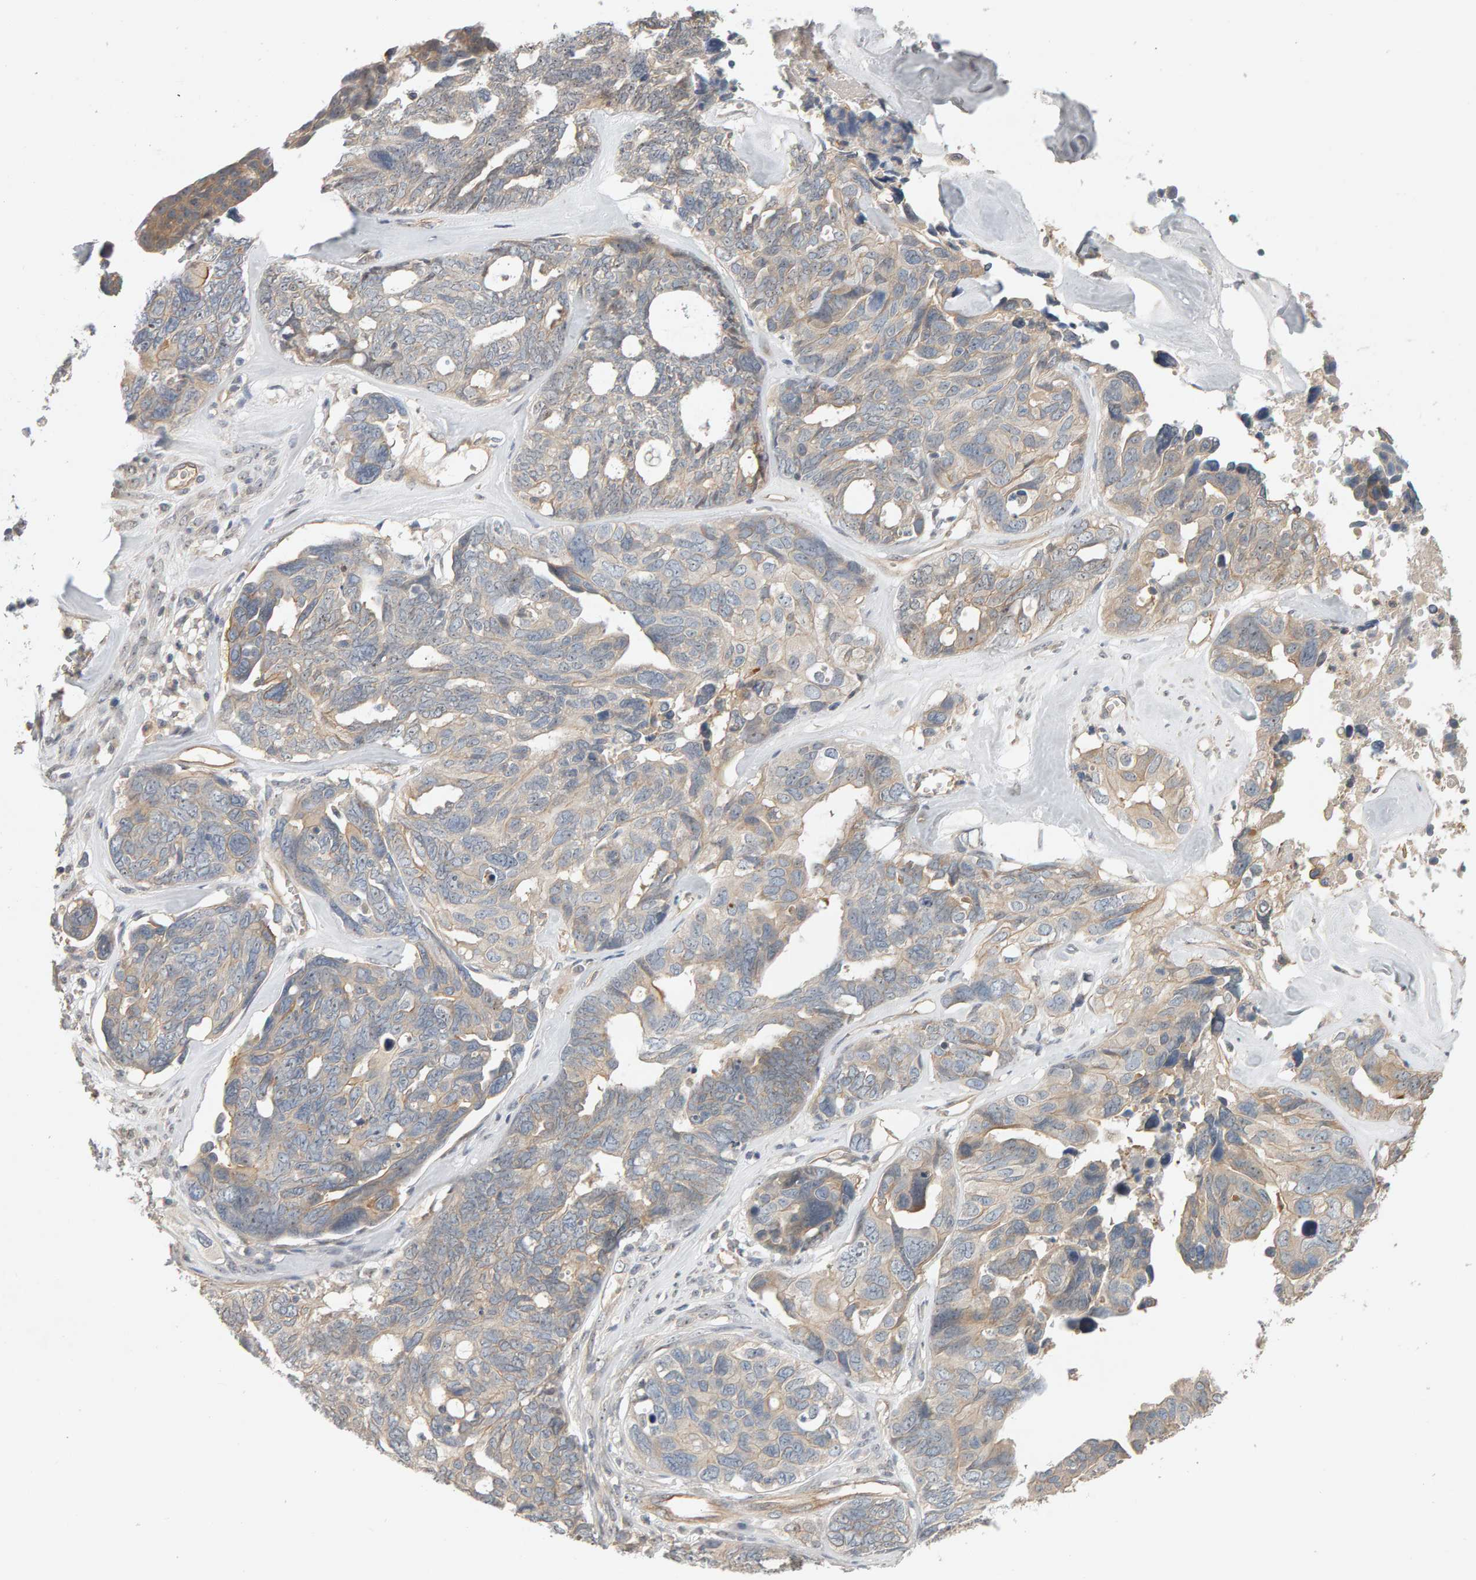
{"staining": {"intensity": "weak", "quantity": "<25%", "location": "cytoplasmic/membranous"}, "tissue": "ovarian cancer", "cell_type": "Tumor cells", "image_type": "cancer", "snomed": [{"axis": "morphology", "description": "Cystadenocarcinoma, serous, NOS"}, {"axis": "topography", "description": "Ovary"}], "caption": "Ovarian cancer was stained to show a protein in brown. There is no significant positivity in tumor cells.", "gene": "PPP1R16A", "patient": {"sex": "female", "age": 79}}